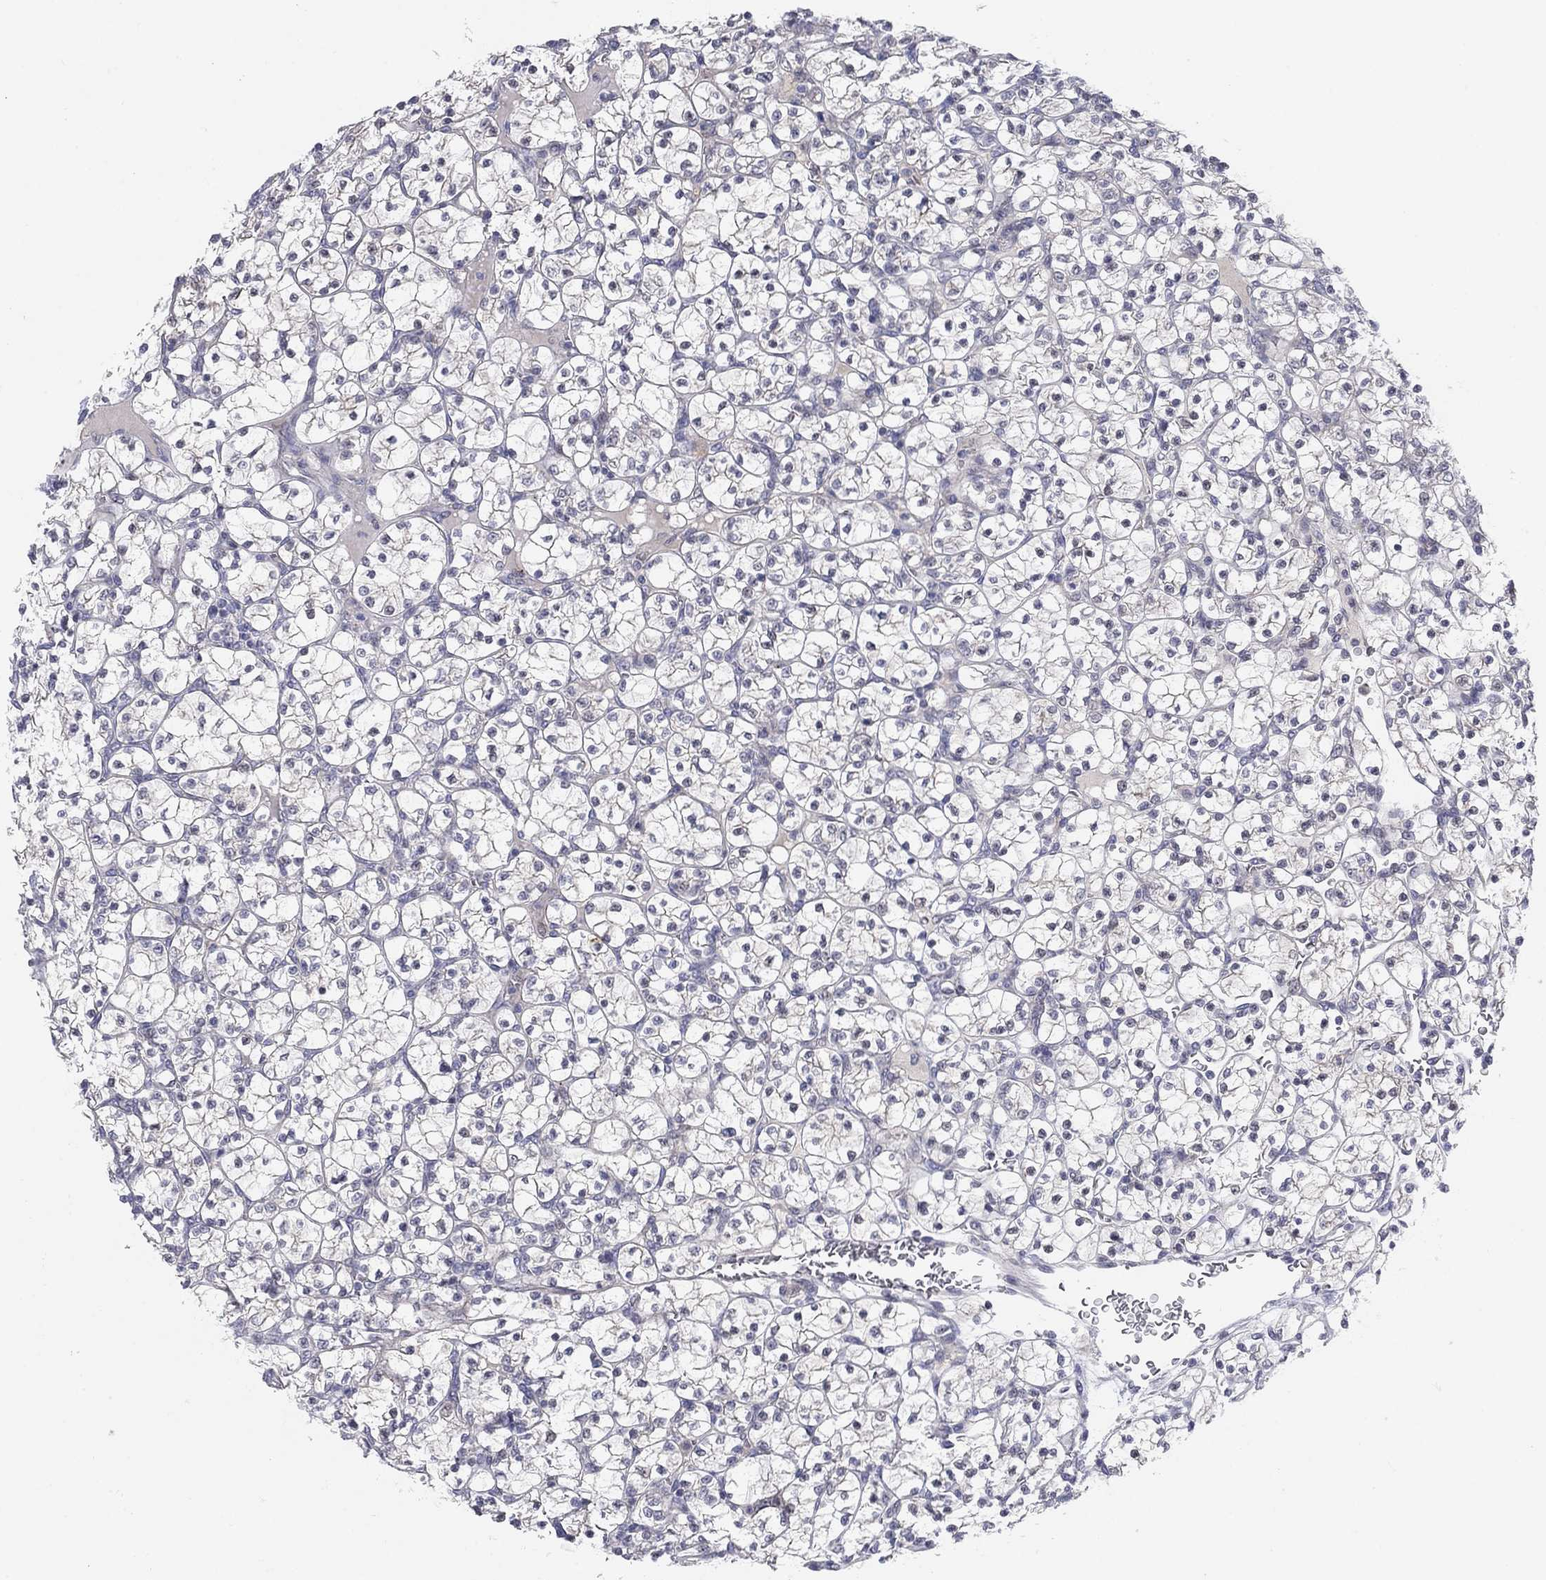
{"staining": {"intensity": "negative", "quantity": "none", "location": "none"}, "tissue": "renal cancer", "cell_type": "Tumor cells", "image_type": "cancer", "snomed": [{"axis": "morphology", "description": "Adenocarcinoma, NOS"}, {"axis": "topography", "description": "Kidney"}], "caption": "The histopathology image shows no staining of tumor cells in renal adenocarcinoma.", "gene": "AMN1", "patient": {"sex": "female", "age": 89}}